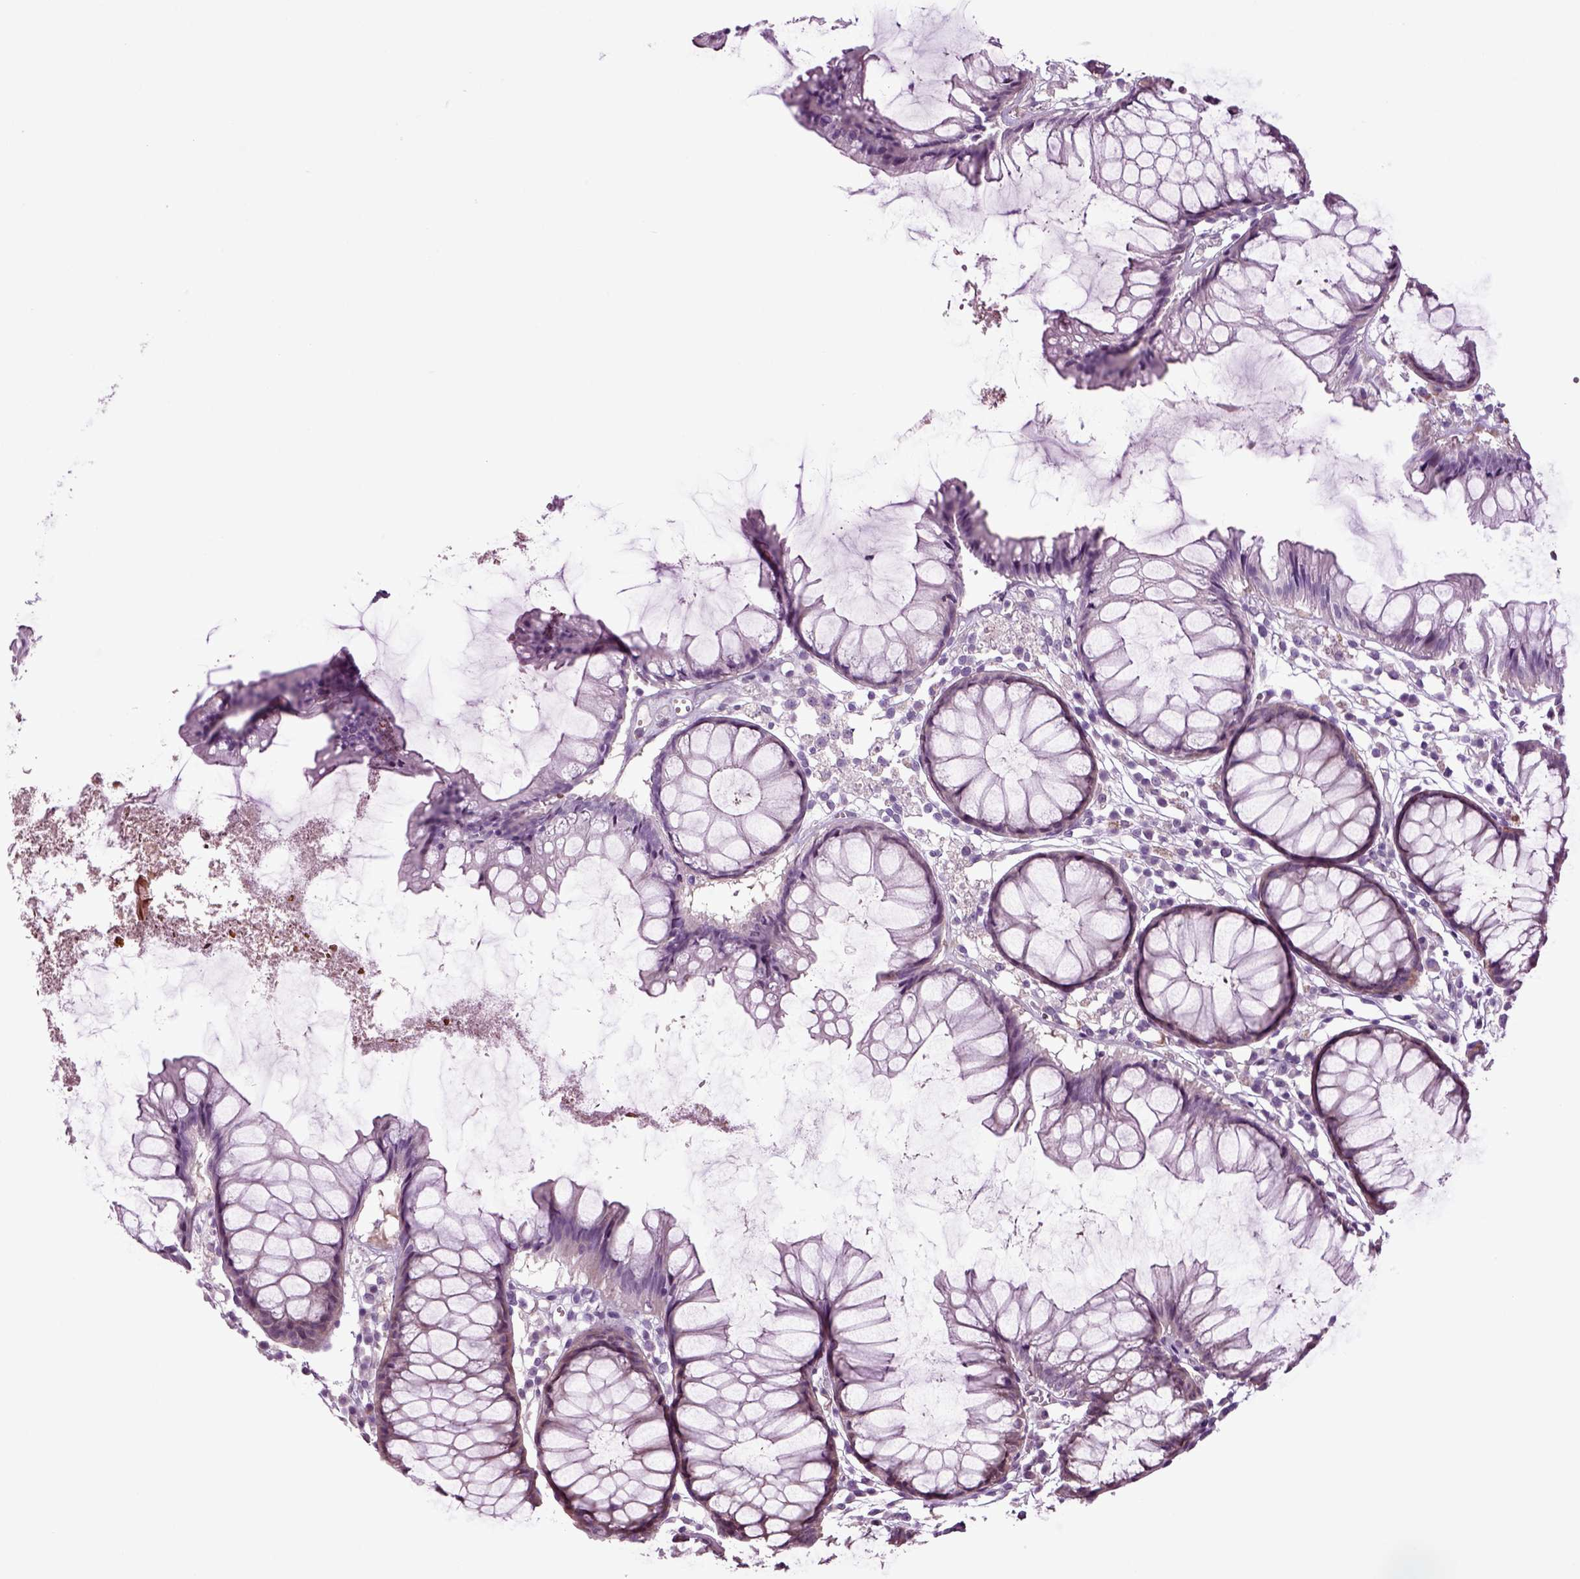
{"staining": {"intensity": "negative", "quantity": "none", "location": "none"}, "tissue": "colon", "cell_type": "Endothelial cells", "image_type": "normal", "snomed": [{"axis": "morphology", "description": "Normal tissue, NOS"}, {"axis": "morphology", "description": "Adenocarcinoma, NOS"}, {"axis": "topography", "description": "Colon"}], "caption": "IHC image of normal human colon stained for a protein (brown), which displays no staining in endothelial cells.", "gene": "PLCH2", "patient": {"sex": "male", "age": 65}}